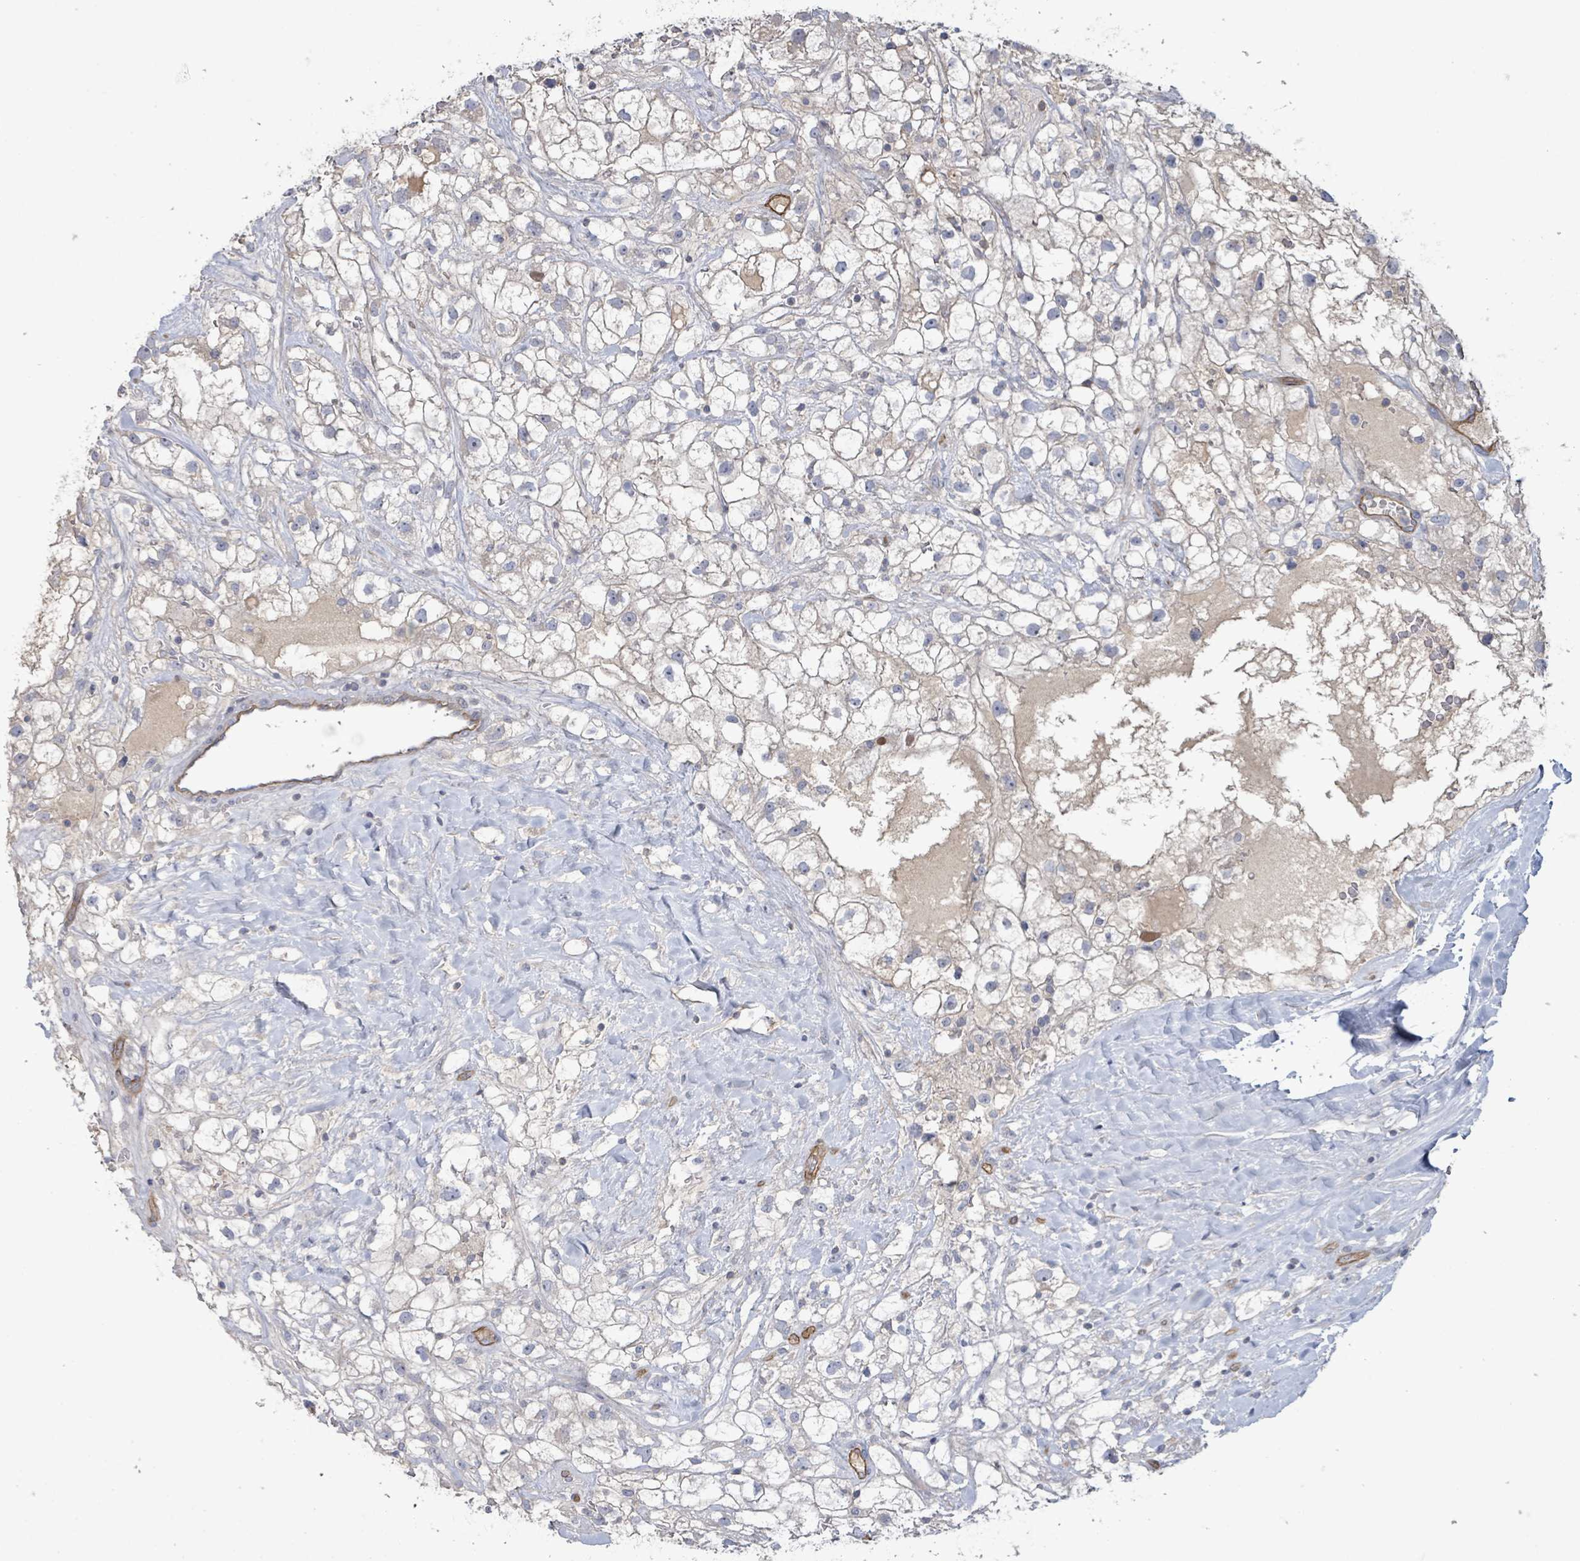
{"staining": {"intensity": "negative", "quantity": "none", "location": "none"}, "tissue": "renal cancer", "cell_type": "Tumor cells", "image_type": "cancer", "snomed": [{"axis": "morphology", "description": "Adenocarcinoma, NOS"}, {"axis": "topography", "description": "Kidney"}], "caption": "Immunohistochemistry micrograph of renal adenocarcinoma stained for a protein (brown), which exhibits no staining in tumor cells. (DAB (3,3'-diaminobenzidine) IHC with hematoxylin counter stain).", "gene": "KANK3", "patient": {"sex": "male", "age": 59}}